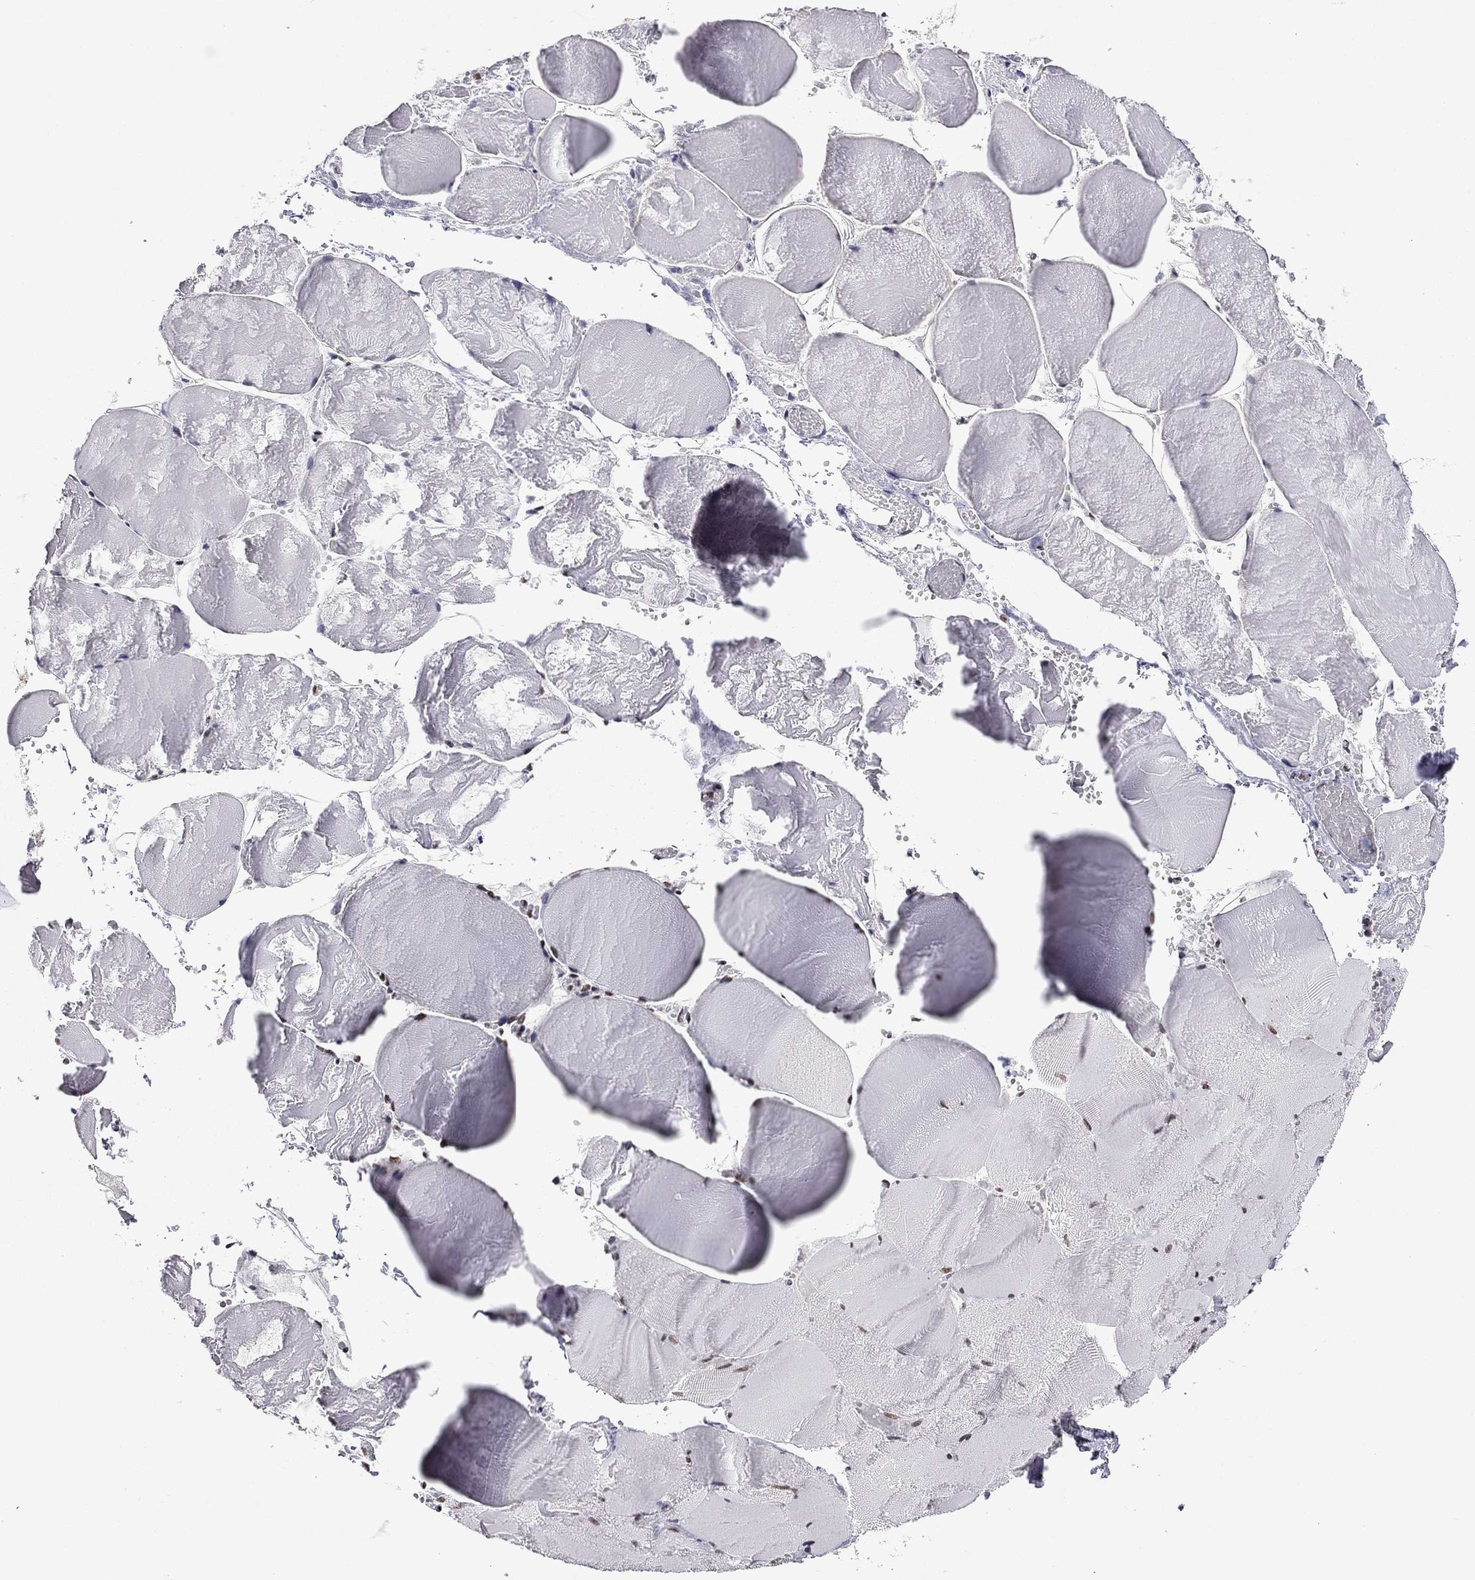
{"staining": {"intensity": "negative", "quantity": "none", "location": "none"}, "tissue": "skeletal muscle", "cell_type": "Myocytes", "image_type": "normal", "snomed": [{"axis": "morphology", "description": "Normal tissue, NOS"}, {"axis": "morphology", "description": "Malignant melanoma, Metastatic site"}, {"axis": "topography", "description": "Skeletal muscle"}], "caption": "The photomicrograph displays no significant positivity in myocytes of skeletal muscle. (DAB (3,3'-diaminobenzidine) immunohistochemistry (IHC) visualized using brightfield microscopy, high magnification).", "gene": "ETV5", "patient": {"sex": "male", "age": 50}}